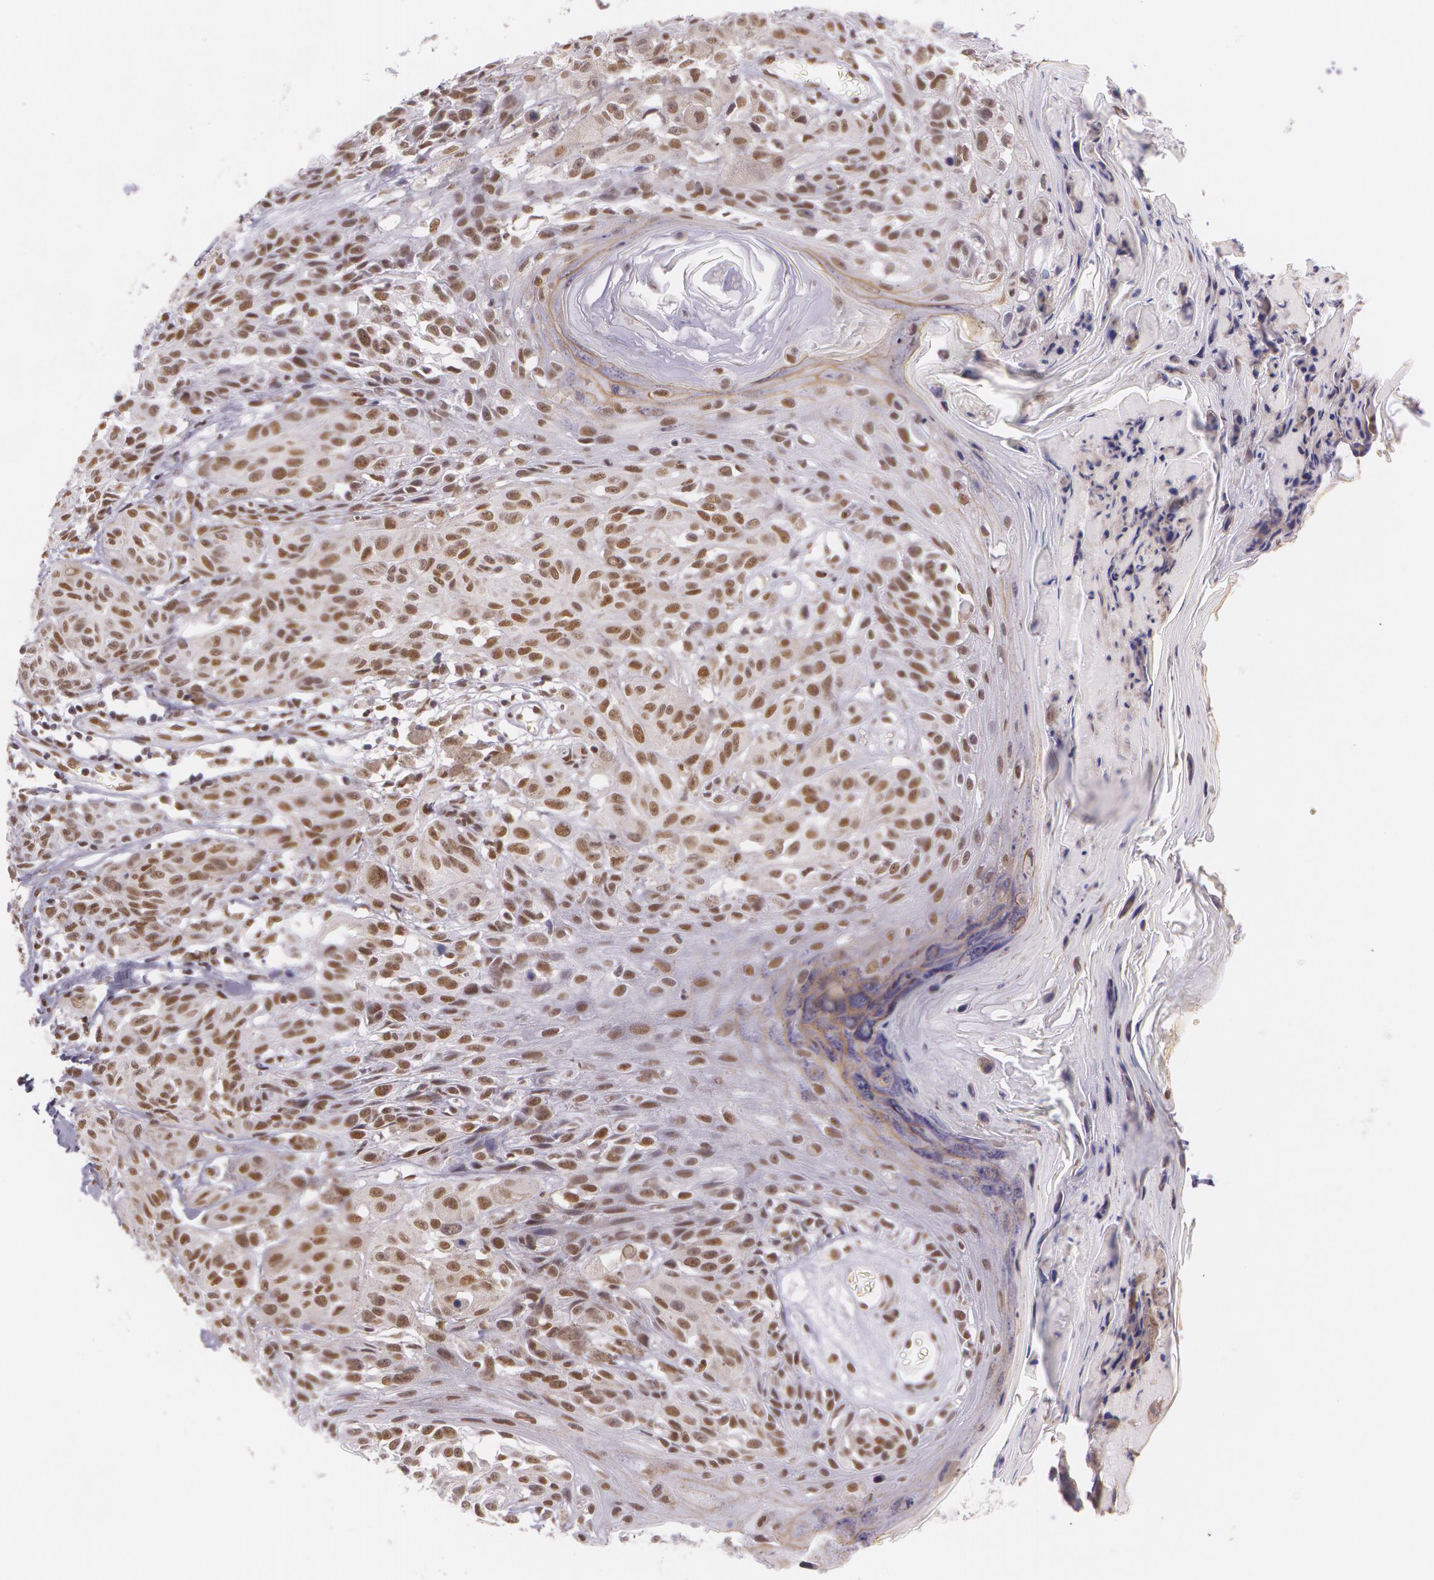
{"staining": {"intensity": "moderate", "quantity": ">75%", "location": "nuclear"}, "tissue": "melanoma", "cell_type": "Tumor cells", "image_type": "cancer", "snomed": [{"axis": "morphology", "description": "Malignant melanoma, NOS"}, {"axis": "topography", "description": "Skin"}], "caption": "IHC (DAB (3,3'-diaminobenzidine)) staining of human malignant melanoma exhibits moderate nuclear protein expression in approximately >75% of tumor cells.", "gene": "NBN", "patient": {"sex": "female", "age": 77}}